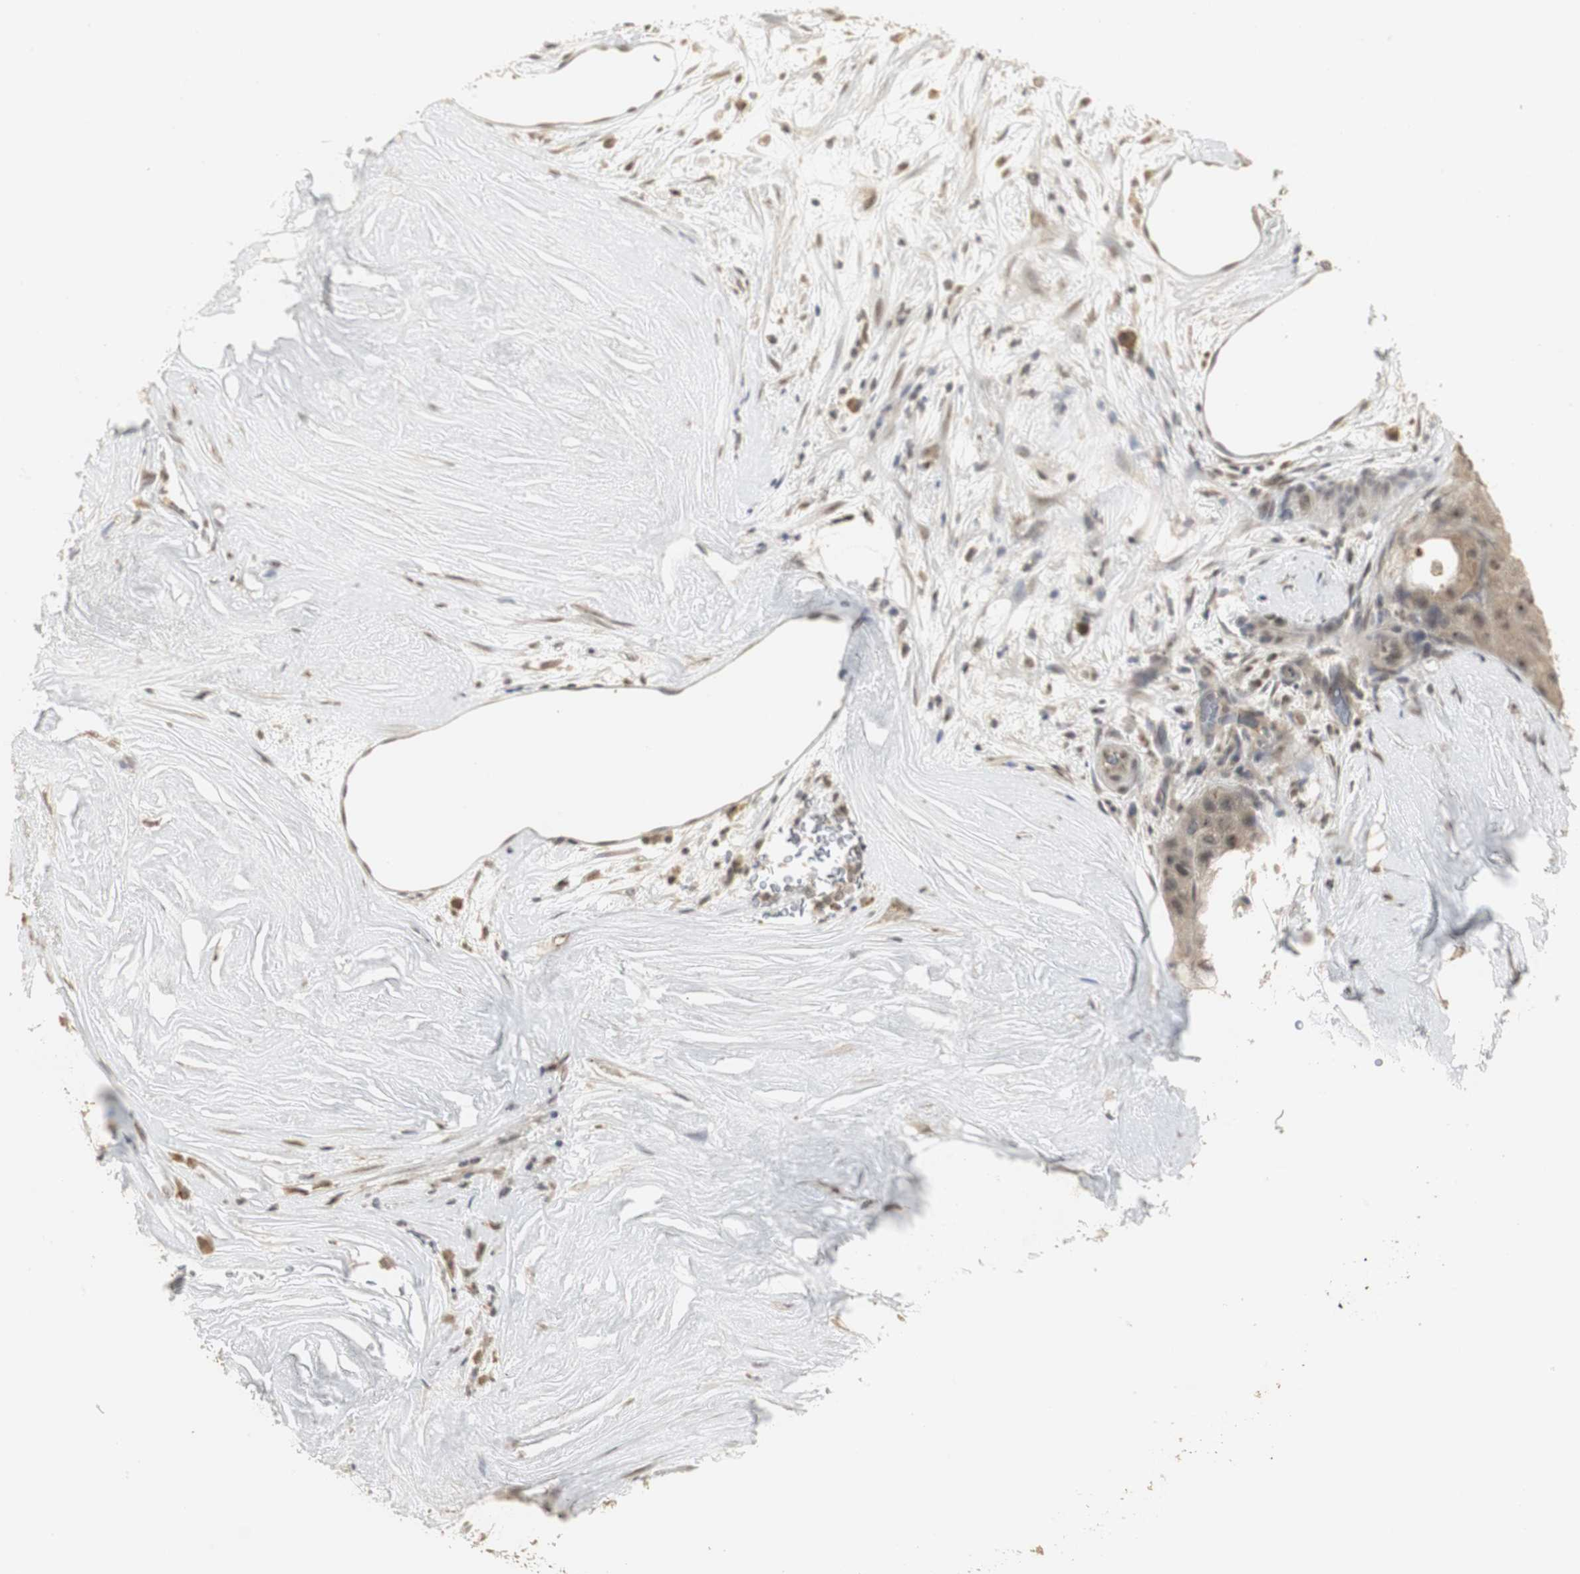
{"staining": {"intensity": "weak", "quantity": "25%-75%", "location": "cytoplasmic/membranous"}, "tissue": "liver cancer", "cell_type": "Tumor cells", "image_type": "cancer", "snomed": [{"axis": "morphology", "description": "Carcinoma, Hepatocellular, NOS"}, {"axis": "topography", "description": "Liver"}], "caption": "This histopathology image exhibits immunohistochemistry (IHC) staining of liver cancer (hepatocellular carcinoma), with low weak cytoplasmic/membranous staining in about 25%-75% of tumor cells.", "gene": "ELOA", "patient": {"sex": "male", "age": 80}}